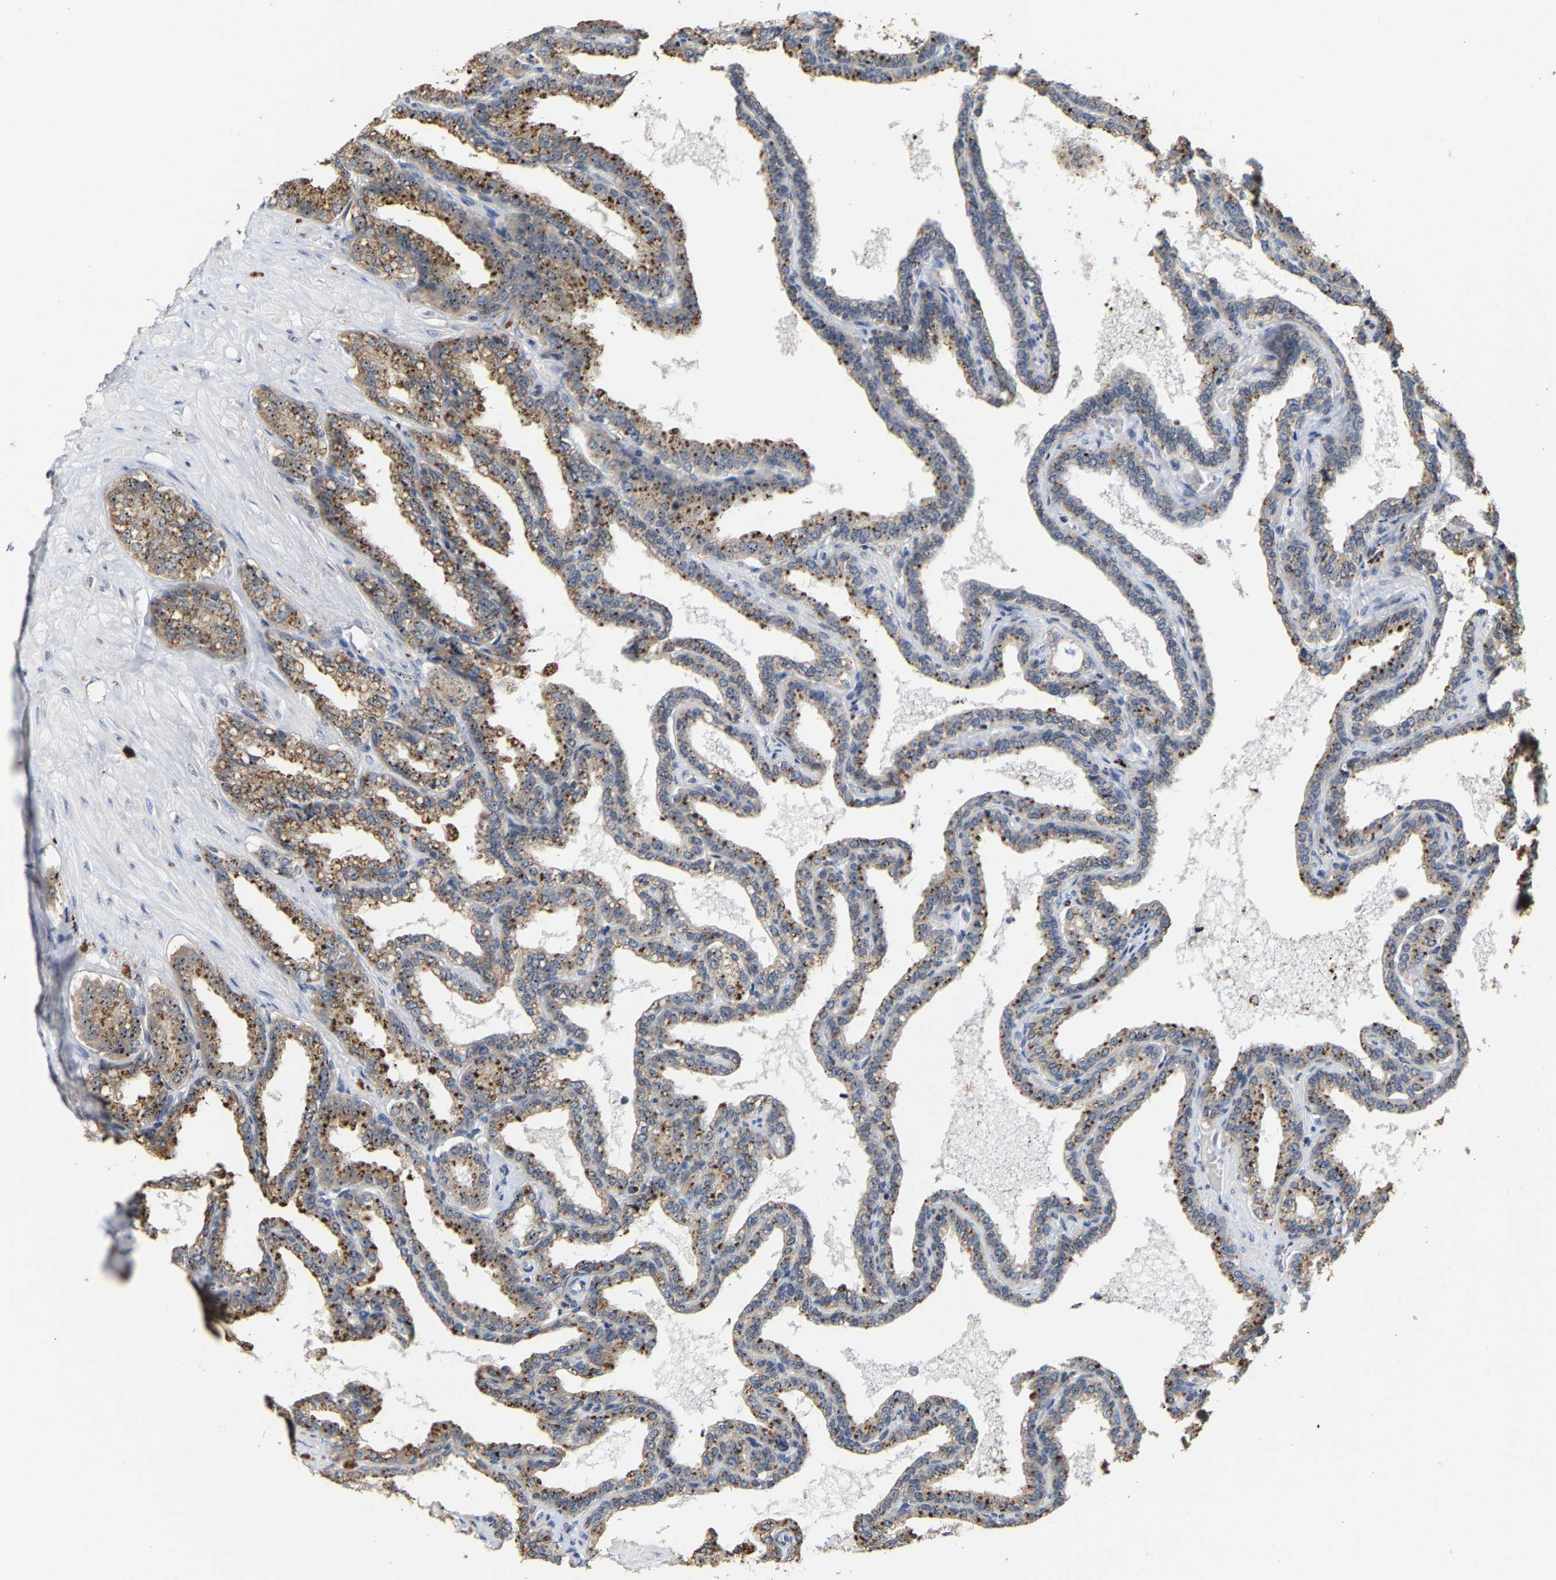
{"staining": {"intensity": "moderate", "quantity": "25%-75%", "location": "cytoplasmic/membranous"}, "tissue": "seminal vesicle", "cell_type": "Glandular cells", "image_type": "normal", "snomed": [{"axis": "morphology", "description": "Normal tissue, NOS"}, {"axis": "topography", "description": "Seminal veicle"}], "caption": "Immunohistochemical staining of unremarkable seminal vesicle demonstrates 25%-75% levels of moderate cytoplasmic/membranous protein positivity in about 25%-75% of glandular cells.", "gene": "NOP58", "patient": {"sex": "male", "age": 46}}